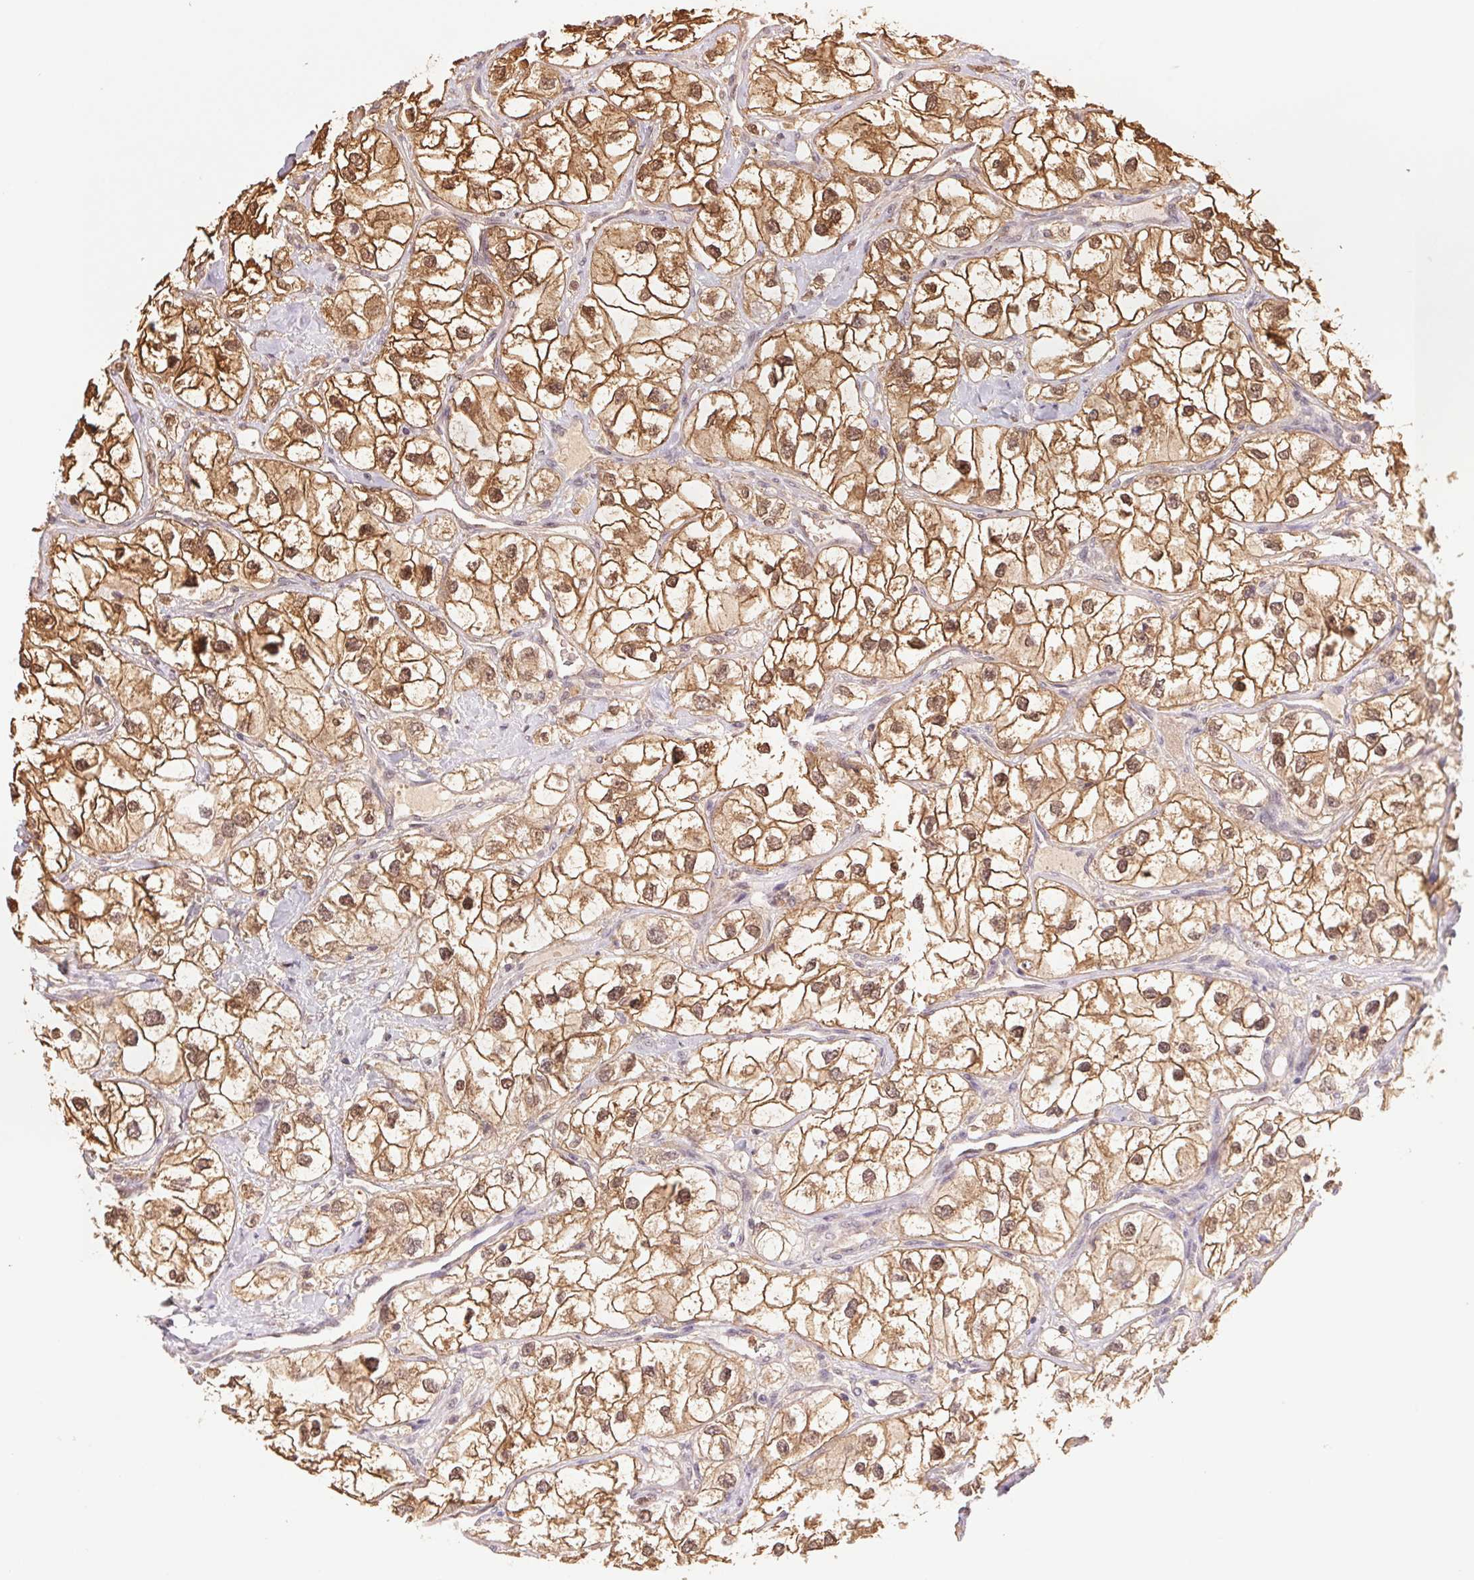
{"staining": {"intensity": "moderate", "quantity": ">75%", "location": "cytoplasmic/membranous,nuclear"}, "tissue": "renal cancer", "cell_type": "Tumor cells", "image_type": "cancer", "snomed": [{"axis": "morphology", "description": "Adenocarcinoma, NOS"}, {"axis": "topography", "description": "Kidney"}], "caption": "Renal adenocarcinoma stained with a protein marker exhibits moderate staining in tumor cells.", "gene": "CDC123", "patient": {"sex": "male", "age": 59}}